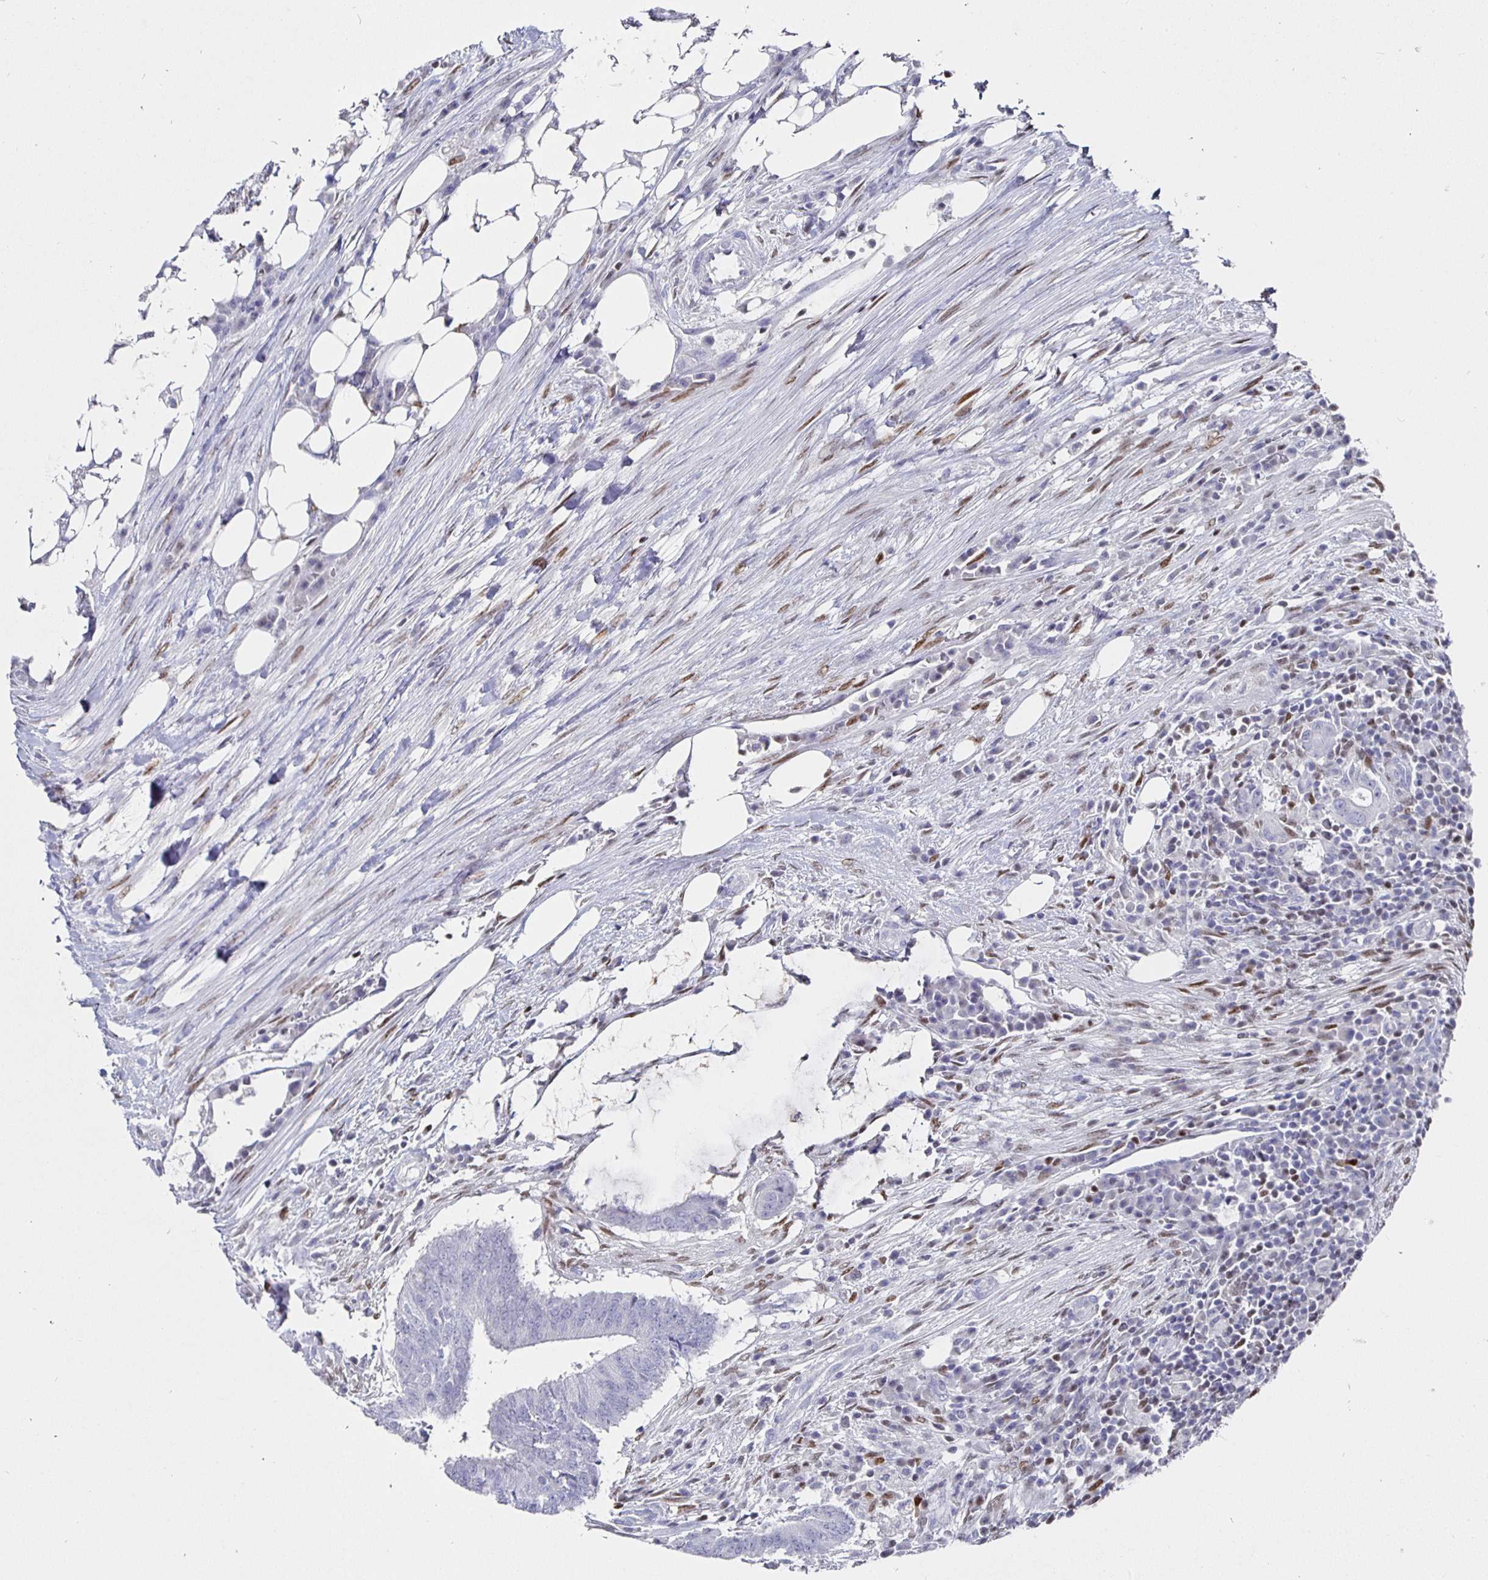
{"staining": {"intensity": "negative", "quantity": "none", "location": "none"}, "tissue": "colorectal cancer", "cell_type": "Tumor cells", "image_type": "cancer", "snomed": [{"axis": "morphology", "description": "Adenocarcinoma, NOS"}, {"axis": "topography", "description": "Colon"}], "caption": "High magnification brightfield microscopy of colorectal cancer (adenocarcinoma) stained with DAB (3,3'-diaminobenzidine) (brown) and counterstained with hematoxylin (blue): tumor cells show no significant staining.", "gene": "RUNX2", "patient": {"sex": "female", "age": 43}}